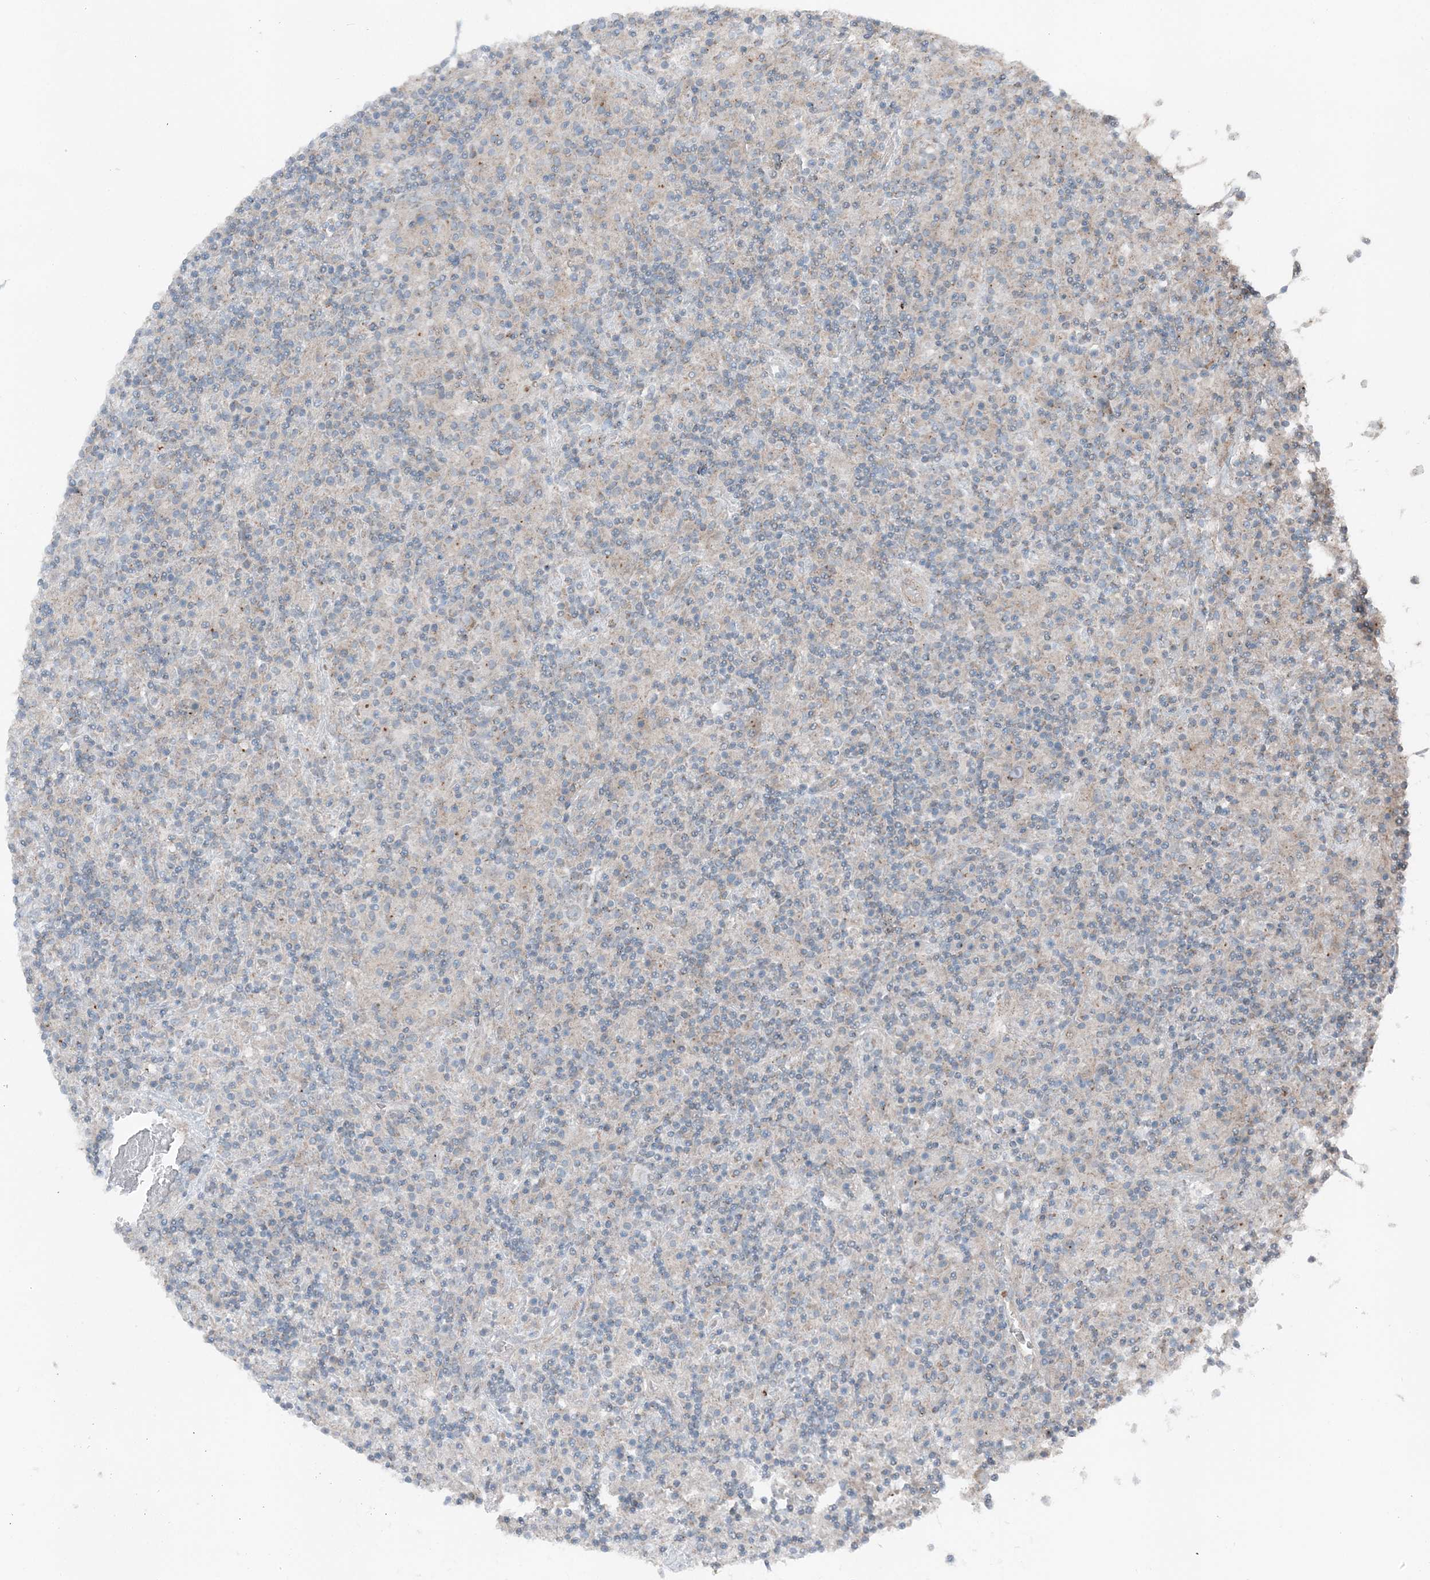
{"staining": {"intensity": "weak", "quantity": "<25%", "location": "cytoplasmic/membranous"}, "tissue": "lymphoma", "cell_type": "Tumor cells", "image_type": "cancer", "snomed": [{"axis": "morphology", "description": "Hodgkin's disease, NOS"}, {"axis": "topography", "description": "Lymph node"}], "caption": "This is a histopathology image of immunohistochemistry (IHC) staining of lymphoma, which shows no staining in tumor cells. (DAB (3,3'-diaminobenzidine) immunohistochemistry (IHC) visualized using brightfield microscopy, high magnification).", "gene": "KY", "patient": {"sex": "male", "age": 70}}